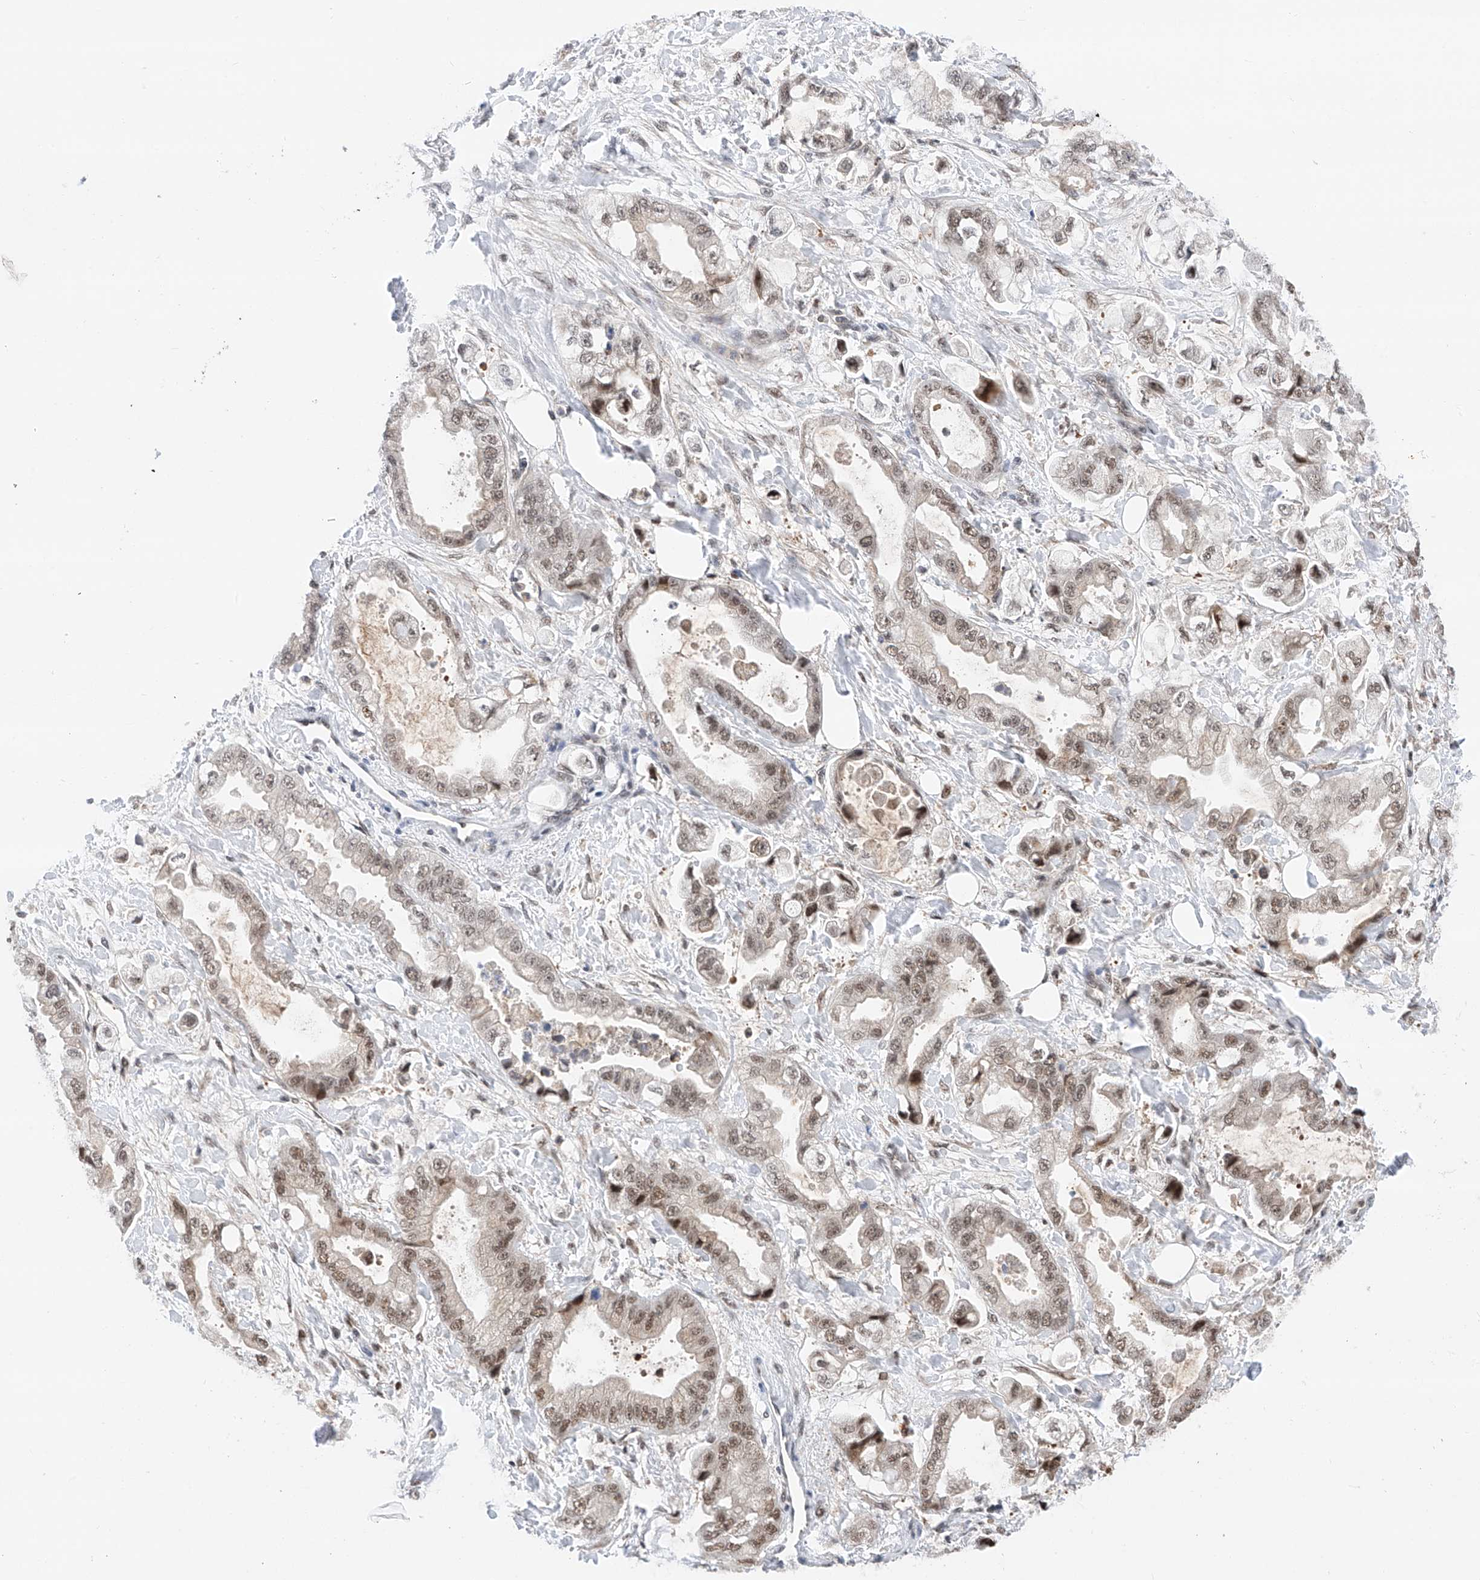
{"staining": {"intensity": "moderate", "quantity": "25%-75%", "location": "nuclear"}, "tissue": "stomach cancer", "cell_type": "Tumor cells", "image_type": "cancer", "snomed": [{"axis": "morphology", "description": "Adenocarcinoma, NOS"}, {"axis": "topography", "description": "Stomach"}], "caption": "Protein staining shows moderate nuclear expression in about 25%-75% of tumor cells in adenocarcinoma (stomach).", "gene": "SNRNP200", "patient": {"sex": "male", "age": 62}}